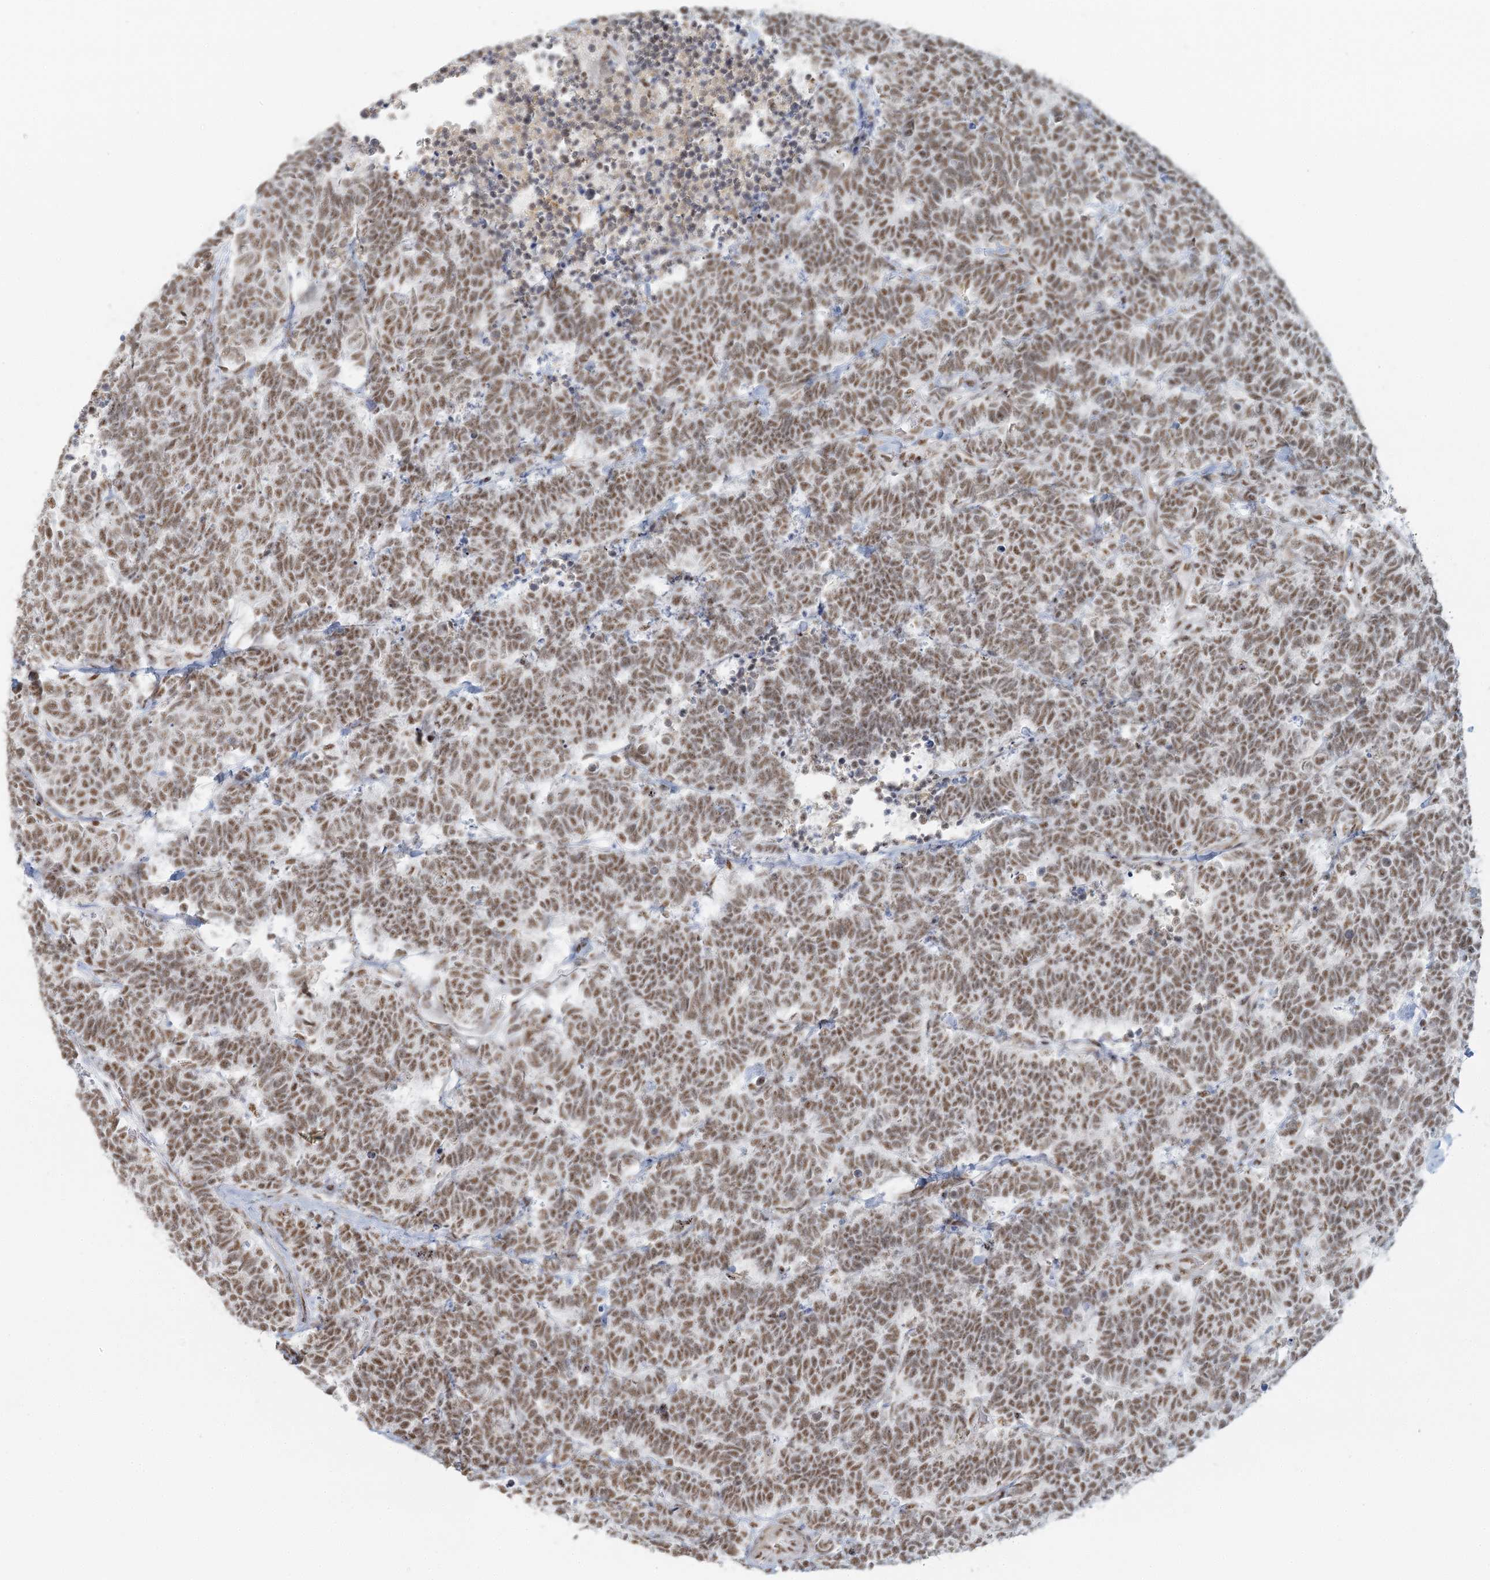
{"staining": {"intensity": "moderate", "quantity": ">75%", "location": "nuclear"}, "tissue": "carcinoid", "cell_type": "Tumor cells", "image_type": "cancer", "snomed": [{"axis": "morphology", "description": "Carcinoma, NOS"}, {"axis": "morphology", "description": "Carcinoid, malignant, NOS"}, {"axis": "topography", "description": "Urinary bladder"}], "caption": "This is an image of IHC staining of carcinoid, which shows moderate expression in the nuclear of tumor cells.", "gene": "U2SURP", "patient": {"sex": "male", "age": 57}}